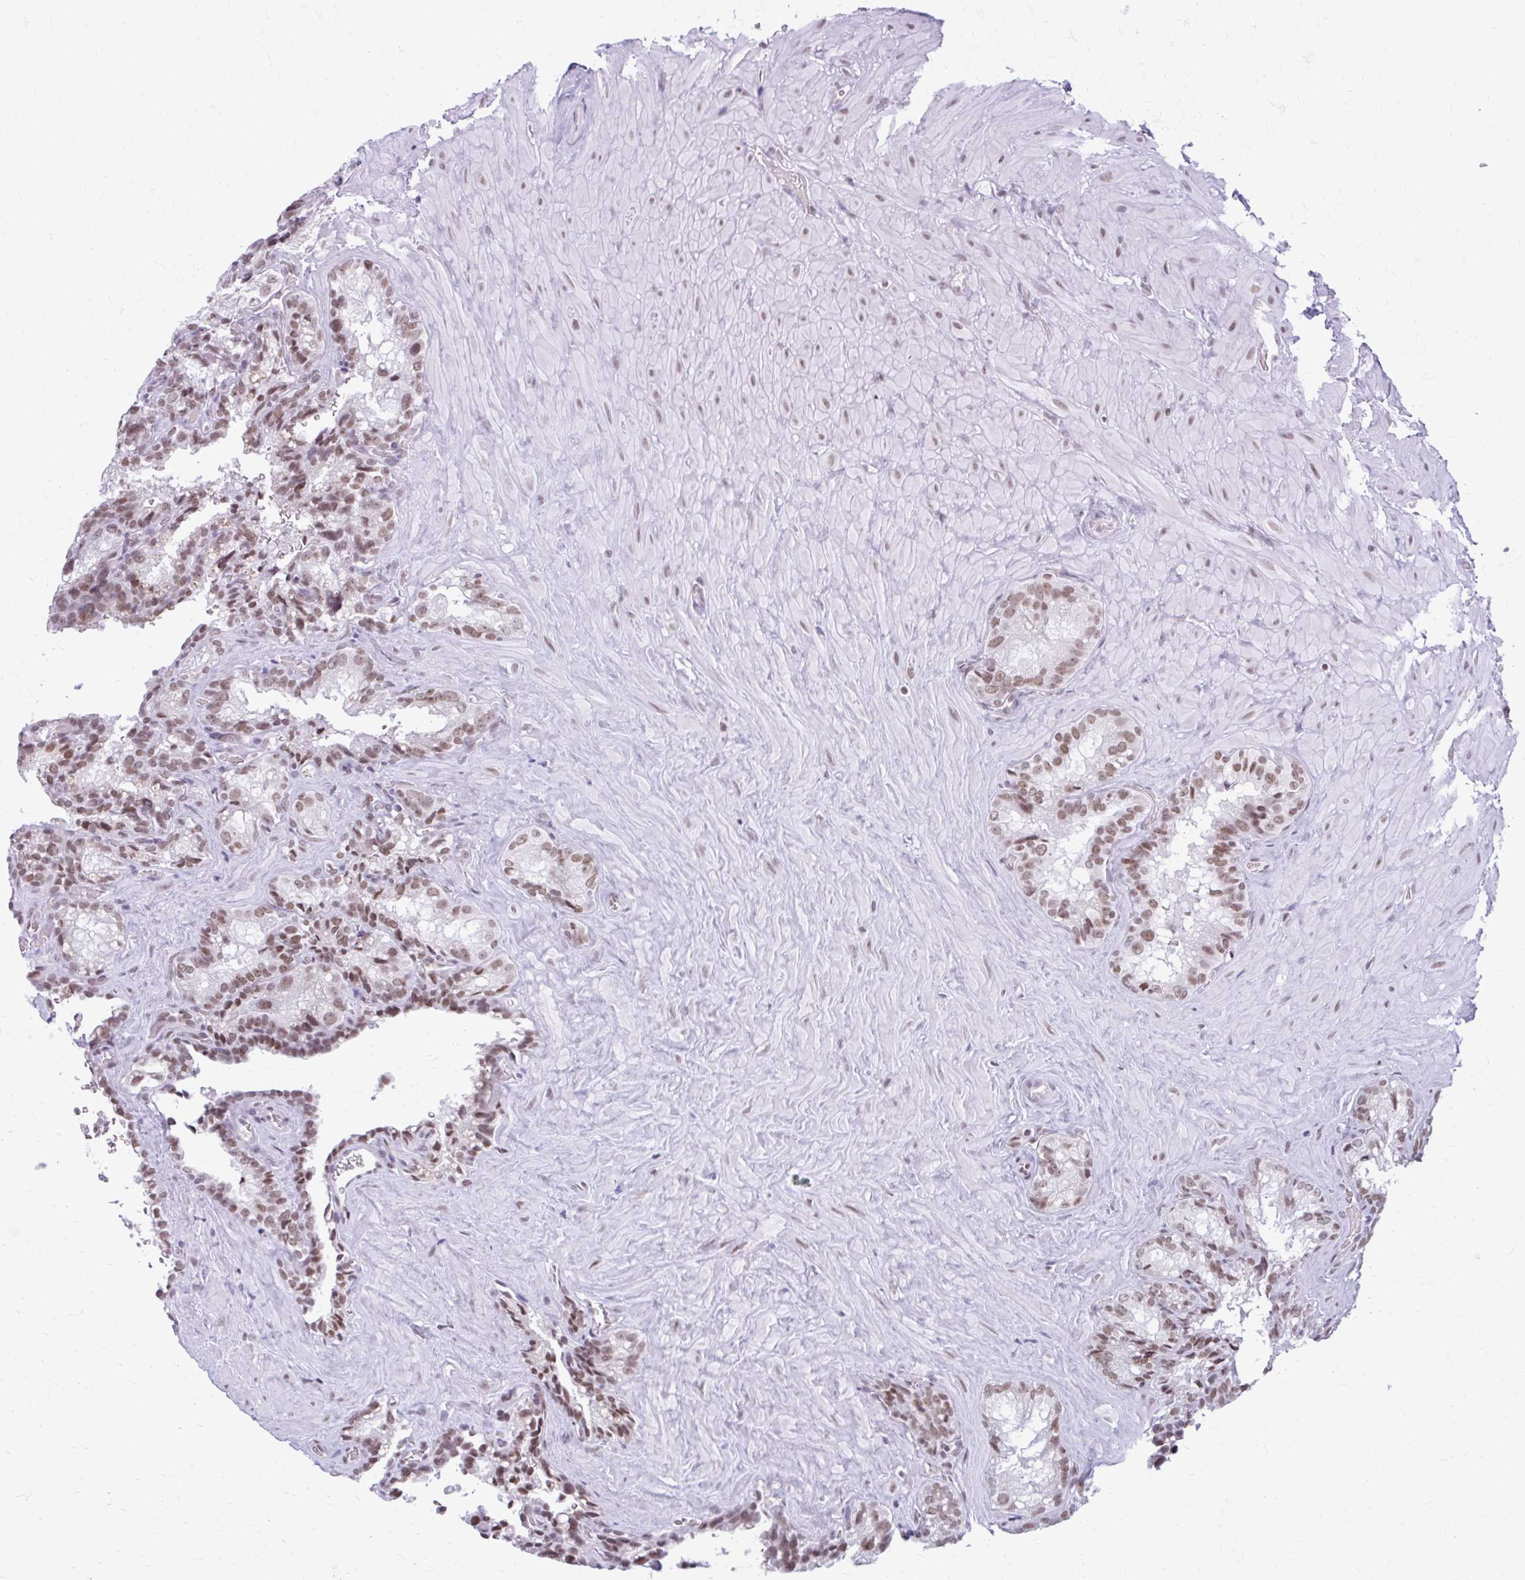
{"staining": {"intensity": "moderate", "quantity": ">75%", "location": "nuclear"}, "tissue": "seminal vesicle", "cell_type": "Glandular cells", "image_type": "normal", "snomed": [{"axis": "morphology", "description": "Normal tissue, NOS"}, {"axis": "topography", "description": "Seminal veicle"}], "caption": "A medium amount of moderate nuclear positivity is present in approximately >75% of glandular cells in normal seminal vesicle. The protein of interest is shown in brown color, while the nuclei are stained blue.", "gene": "PABIR1", "patient": {"sex": "male", "age": 47}}